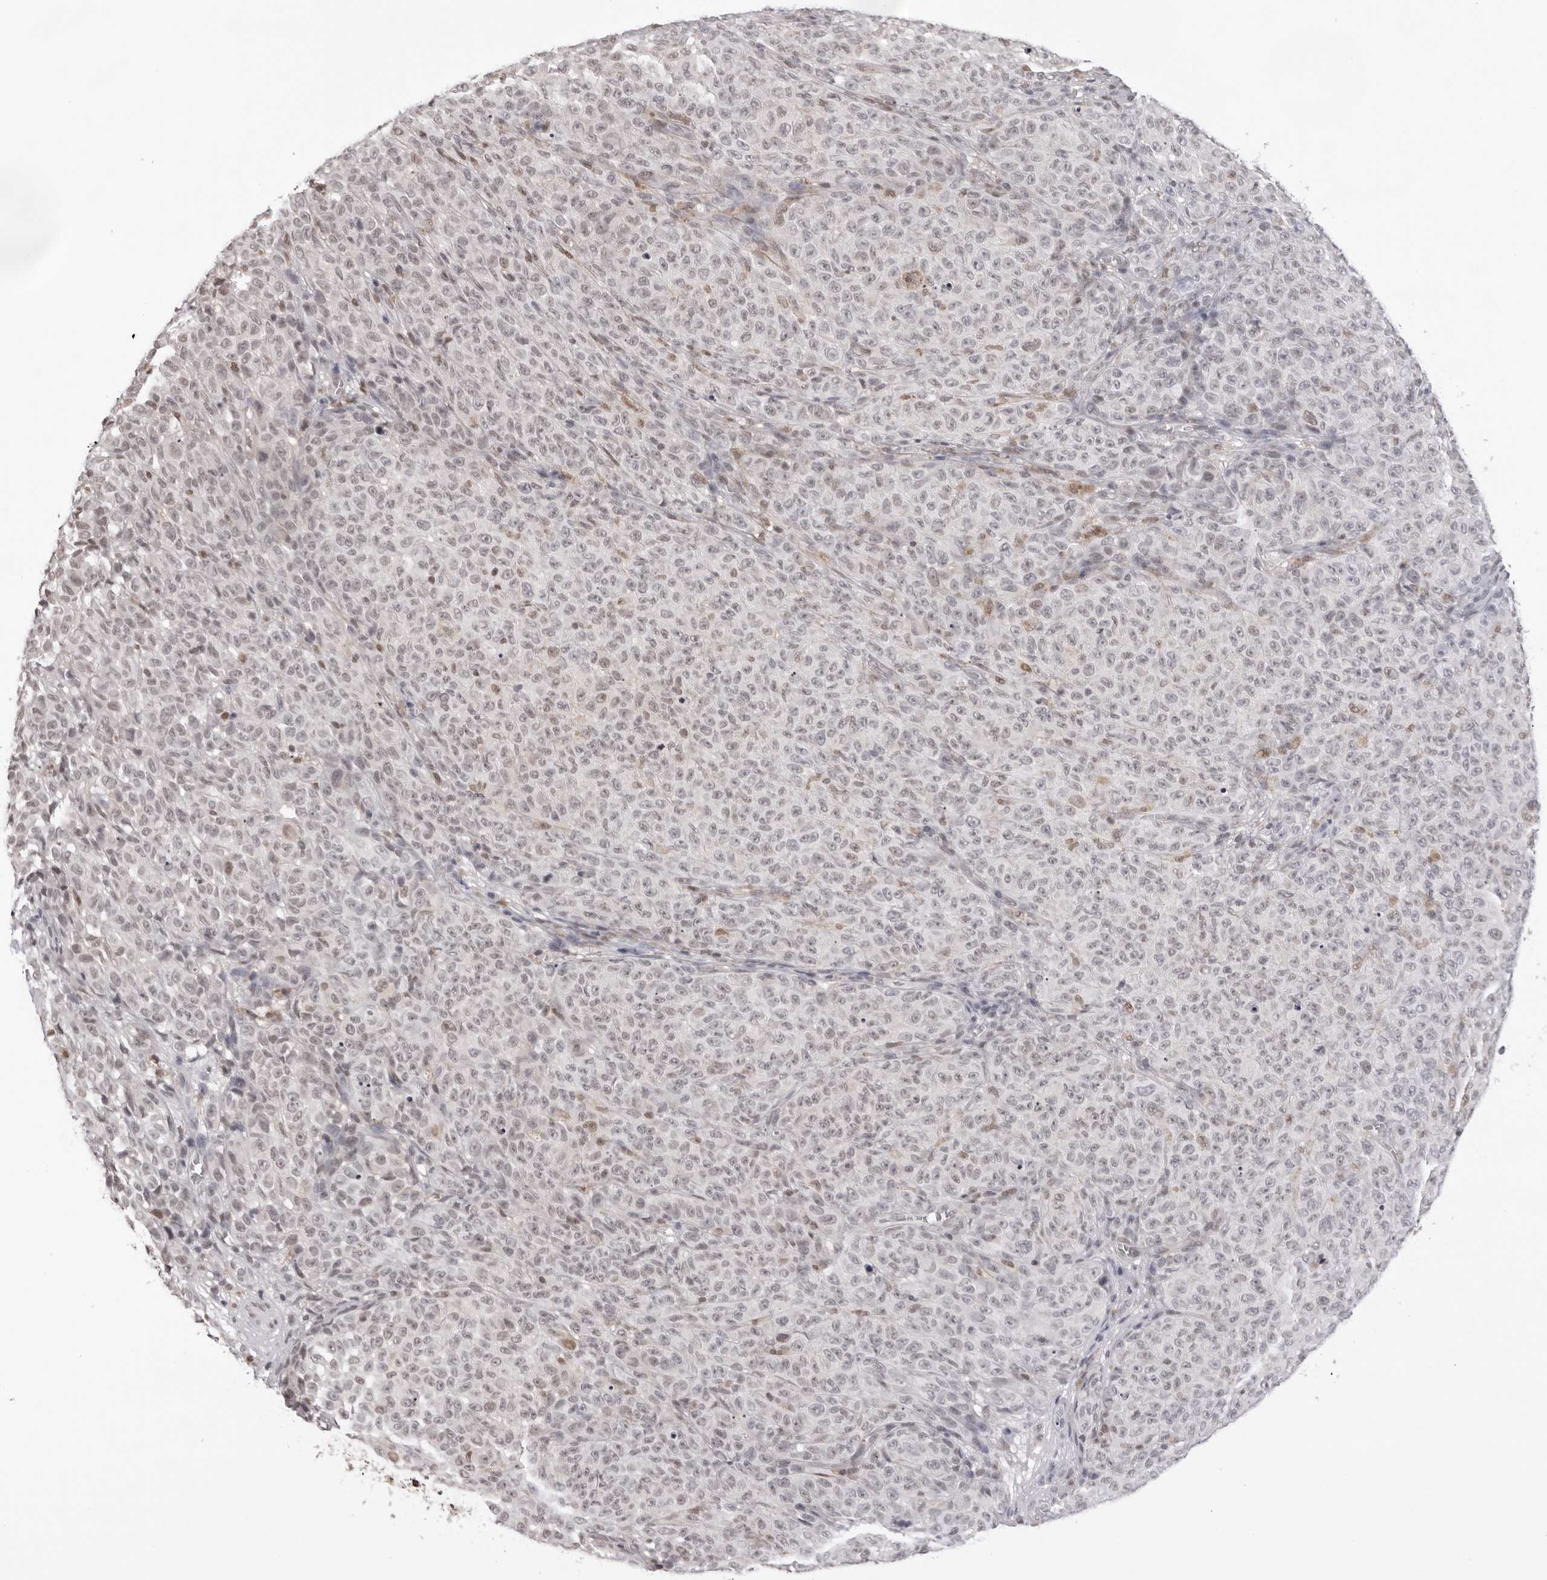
{"staining": {"intensity": "weak", "quantity": "<25%", "location": "nuclear"}, "tissue": "melanoma", "cell_type": "Tumor cells", "image_type": "cancer", "snomed": [{"axis": "morphology", "description": "Malignant melanoma, NOS"}, {"axis": "topography", "description": "Skin"}], "caption": "Tumor cells show no significant protein positivity in malignant melanoma. Nuclei are stained in blue.", "gene": "HSPA4", "patient": {"sex": "female", "age": 82}}